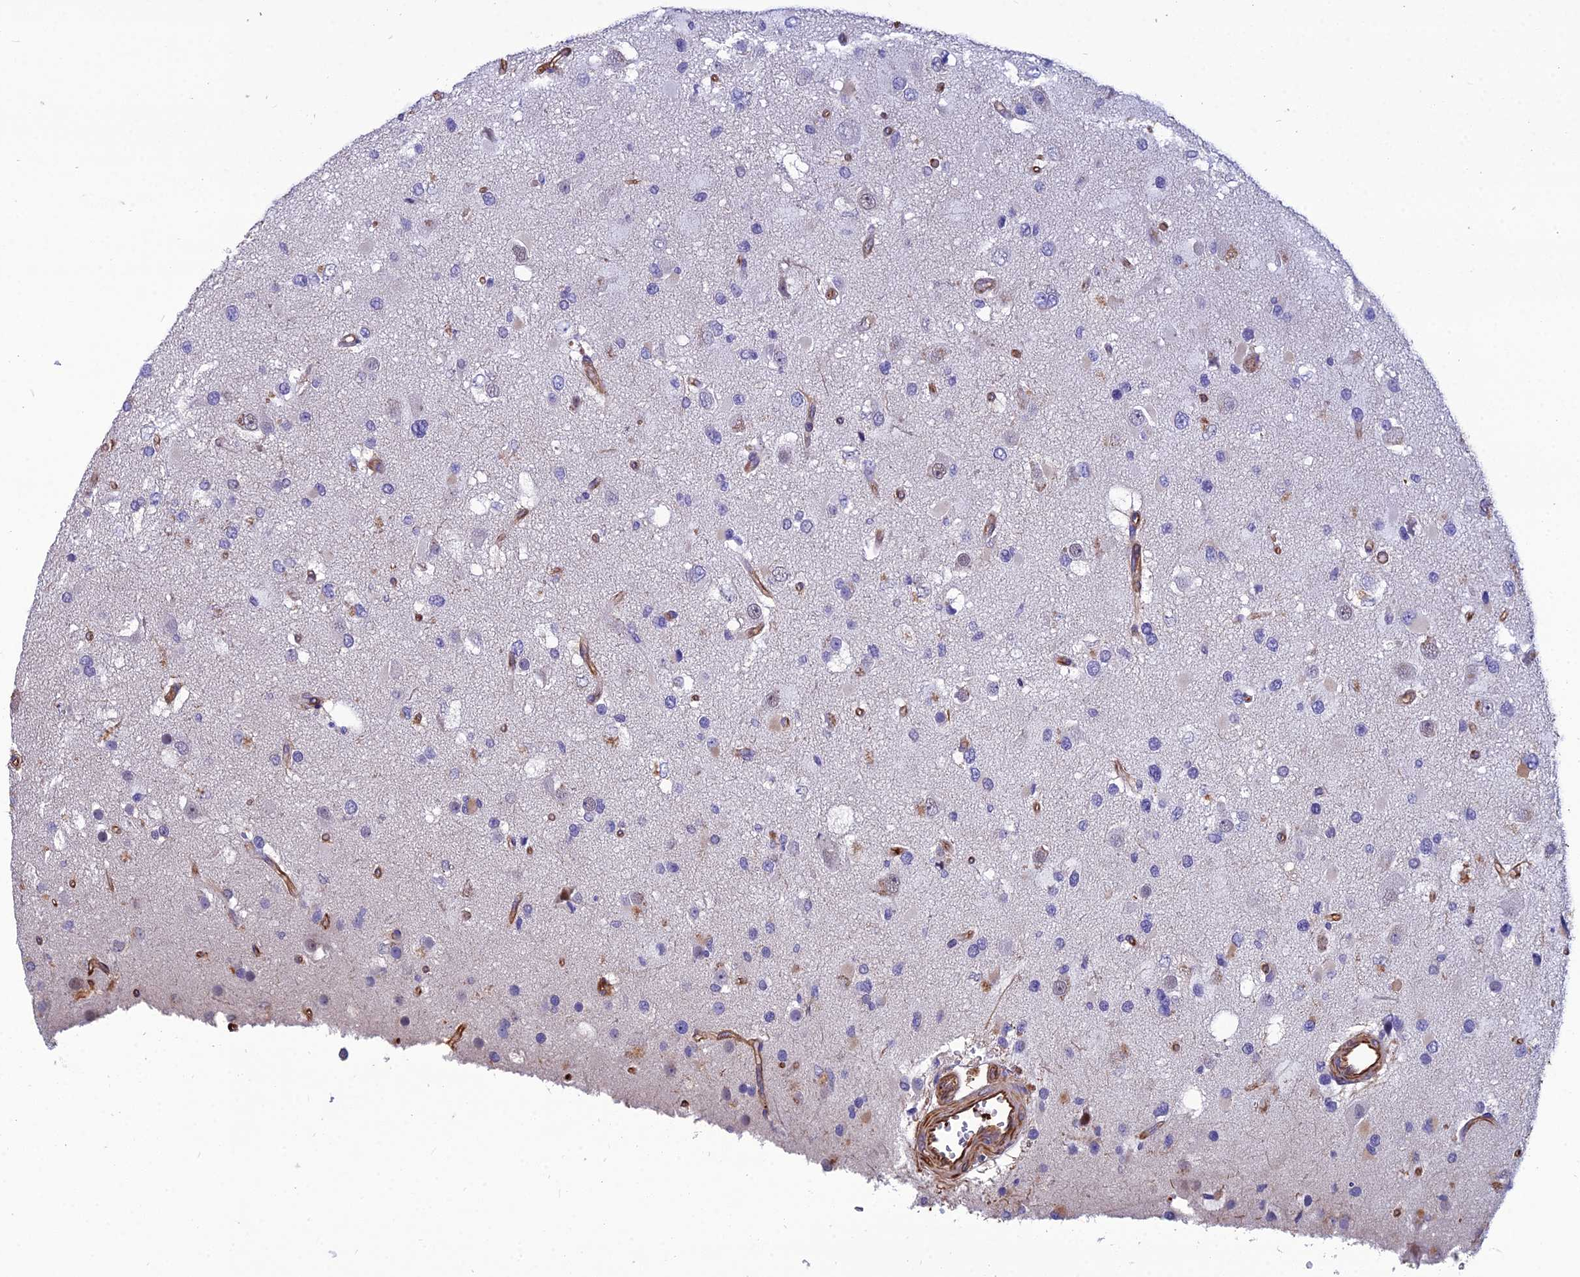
{"staining": {"intensity": "negative", "quantity": "none", "location": "none"}, "tissue": "glioma", "cell_type": "Tumor cells", "image_type": "cancer", "snomed": [{"axis": "morphology", "description": "Glioma, malignant, High grade"}, {"axis": "topography", "description": "Brain"}], "caption": "This is a micrograph of IHC staining of malignant glioma (high-grade), which shows no positivity in tumor cells. (Stains: DAB IHC with hematoxylin counter stain, Microscopy: brightfield microscopy at high magnification).", "gene": "PSMD11", "patient": {"sex": "male", "age": 53}}